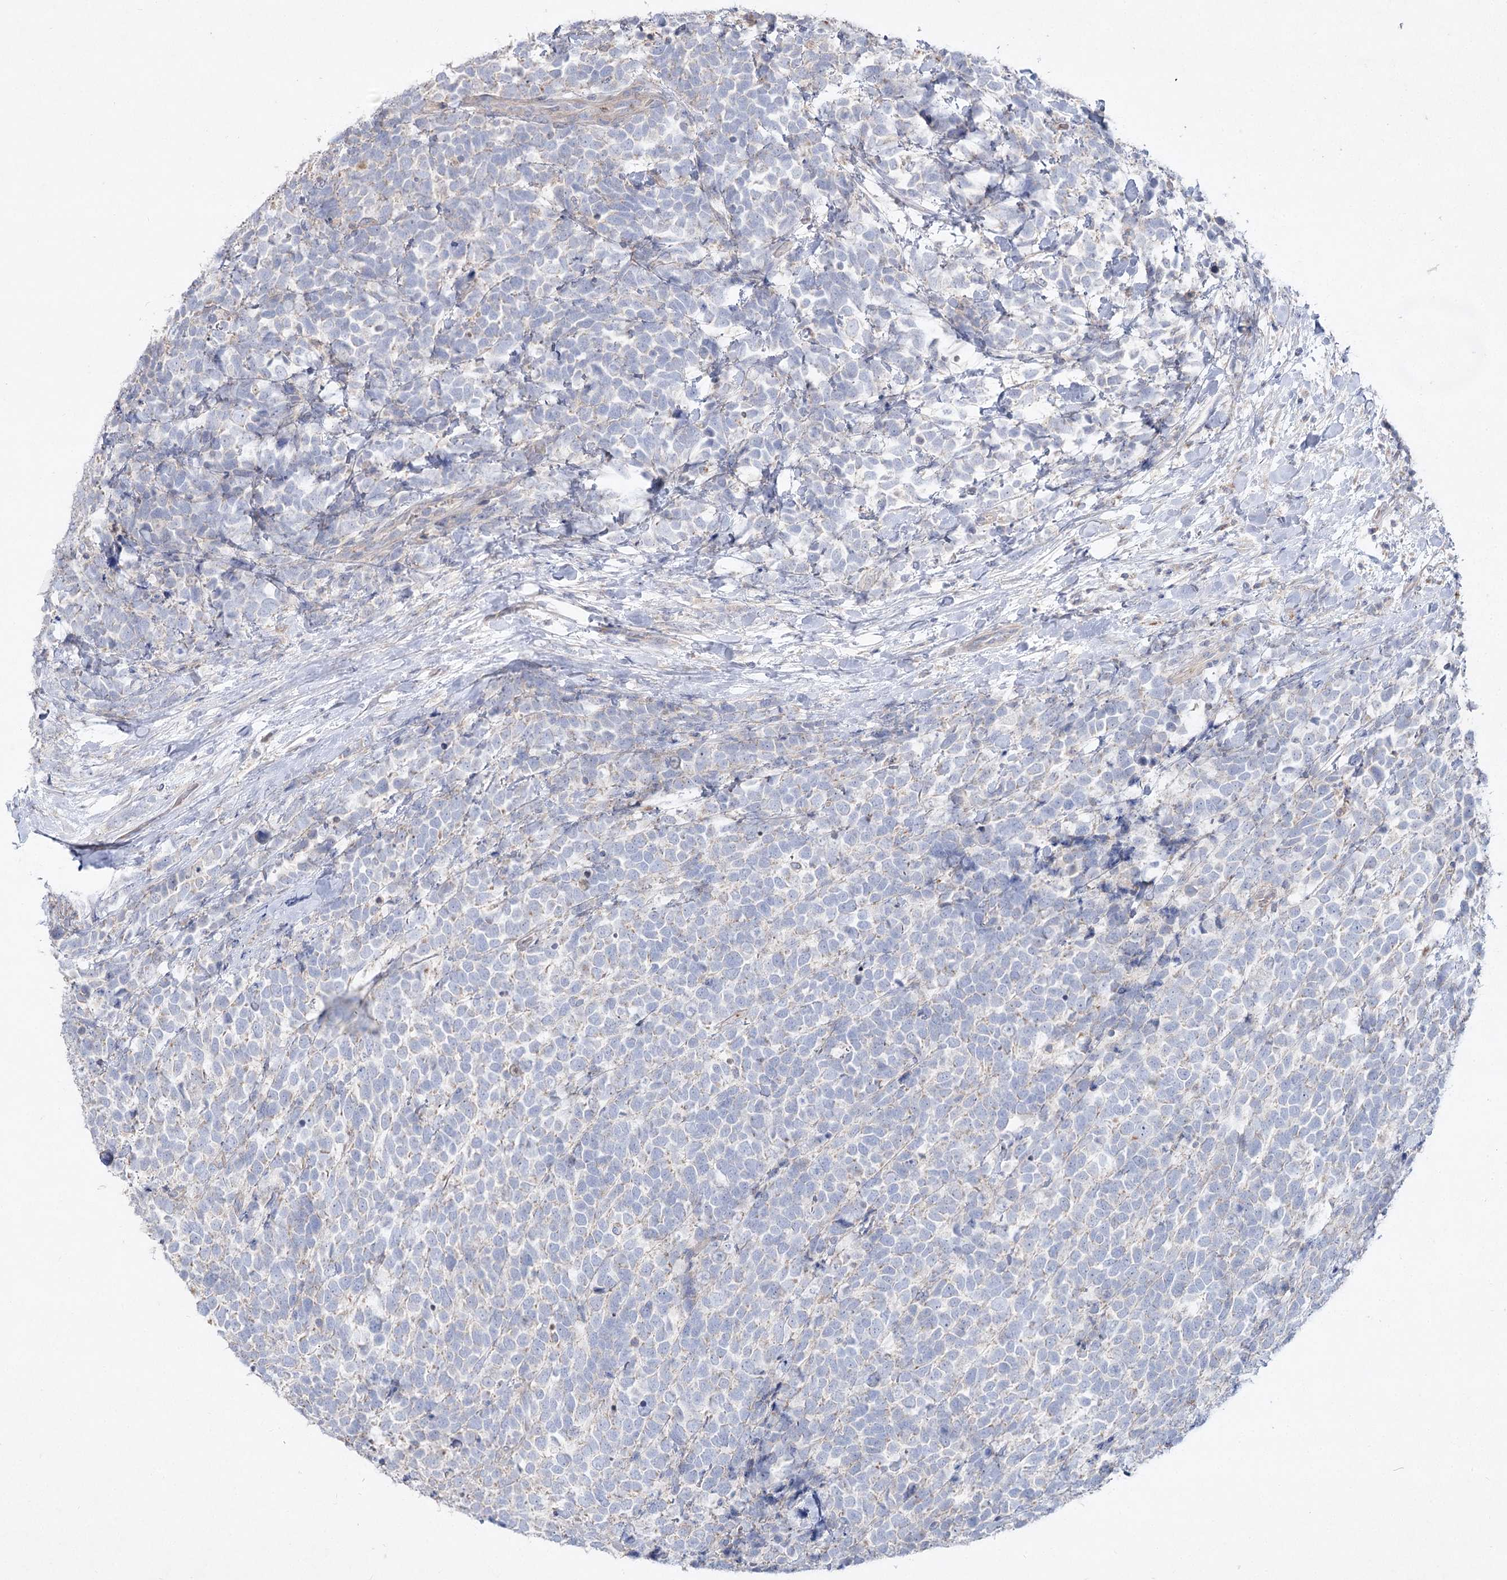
{"staining": {"intensity": "negative", "quantity": "none", "location": "none"}, "tissue": "urothelial cancer", "cell_type": "Tumor cells", "image_type": "cancer", "snomed": [{"axis": "morphology", "description": "Urothelial carcinoma, High grade"}, {"axis": "topography", "description": "Urinary bladder"}], "caption": "High power microscopy photomicrograph of an IHC photomicrograph of urothelial cancer, revealing no significant expression in tumor cells. (Stains: DAB (3,3'-diaminobenzidine) immunohistochemistry (IHC) with hematoxylin counter stain, Microscopy: brightfield microscopy at high magnification).", "gene": "TMEM187", "patient": {"sex": "female", "age": 82}}